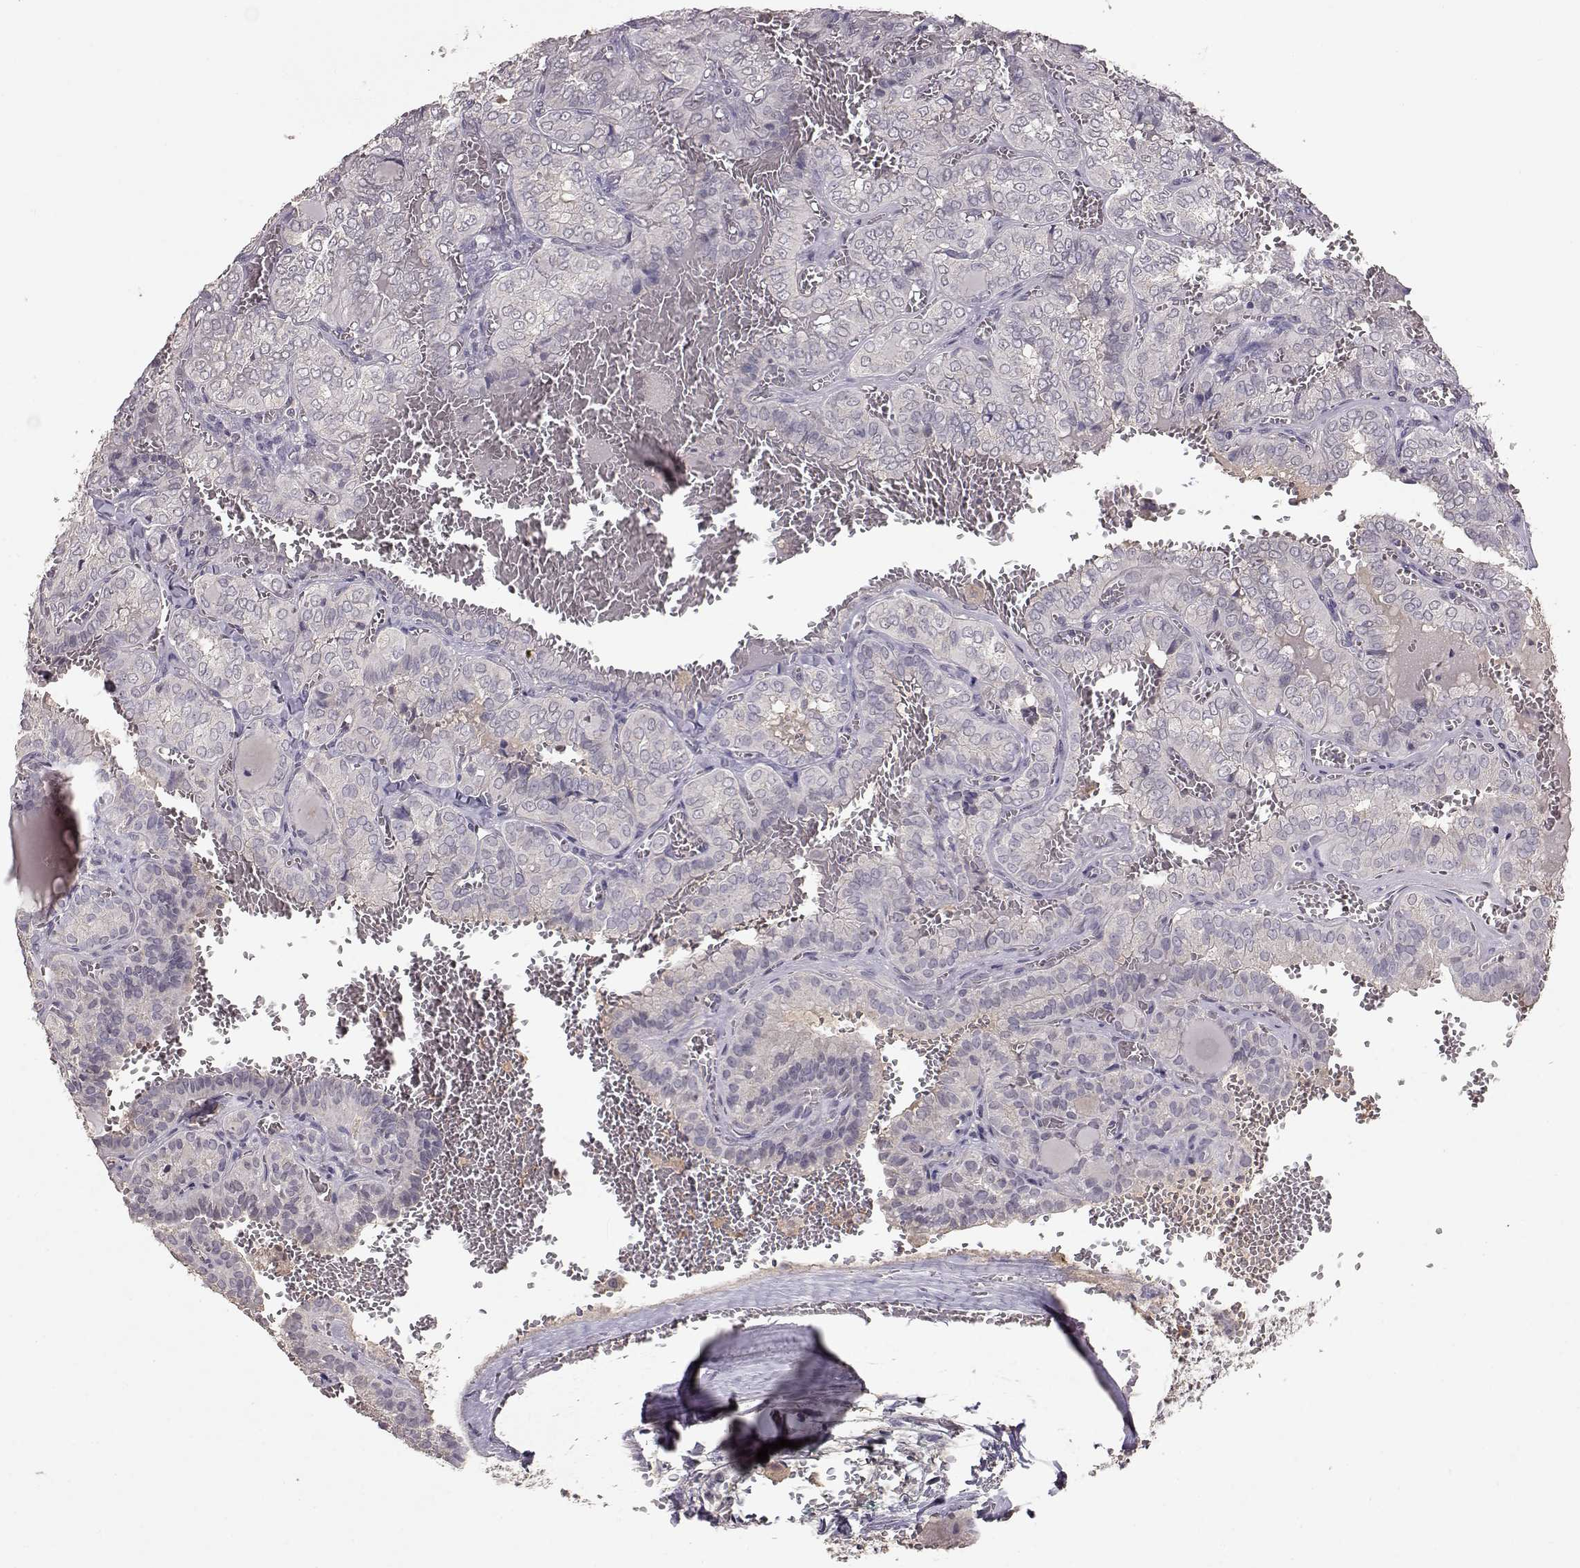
{"staining": {"intensity": "negative", "quantity": "none", "location": "none"}, "tissue": "thyroid cancer", "cell_type": "Tumor cells", "image_type": "cancer", "snomed": [{"axis": "morphology", "description": "Papillary adenocarcinoma, NOS"}, {"axis": "topography", "description": "Thyroid gland"}], "caption": "Immunohistochemistry (IHC) photomicrograph of human thyroid papillary adenocarcinoma stained for a protein (brown), which demonstrates no positivity in tumor cells. Nuclei are stained in blue.", "gene": "PMCH", "patient": {"sex": "female", "age": 41}}